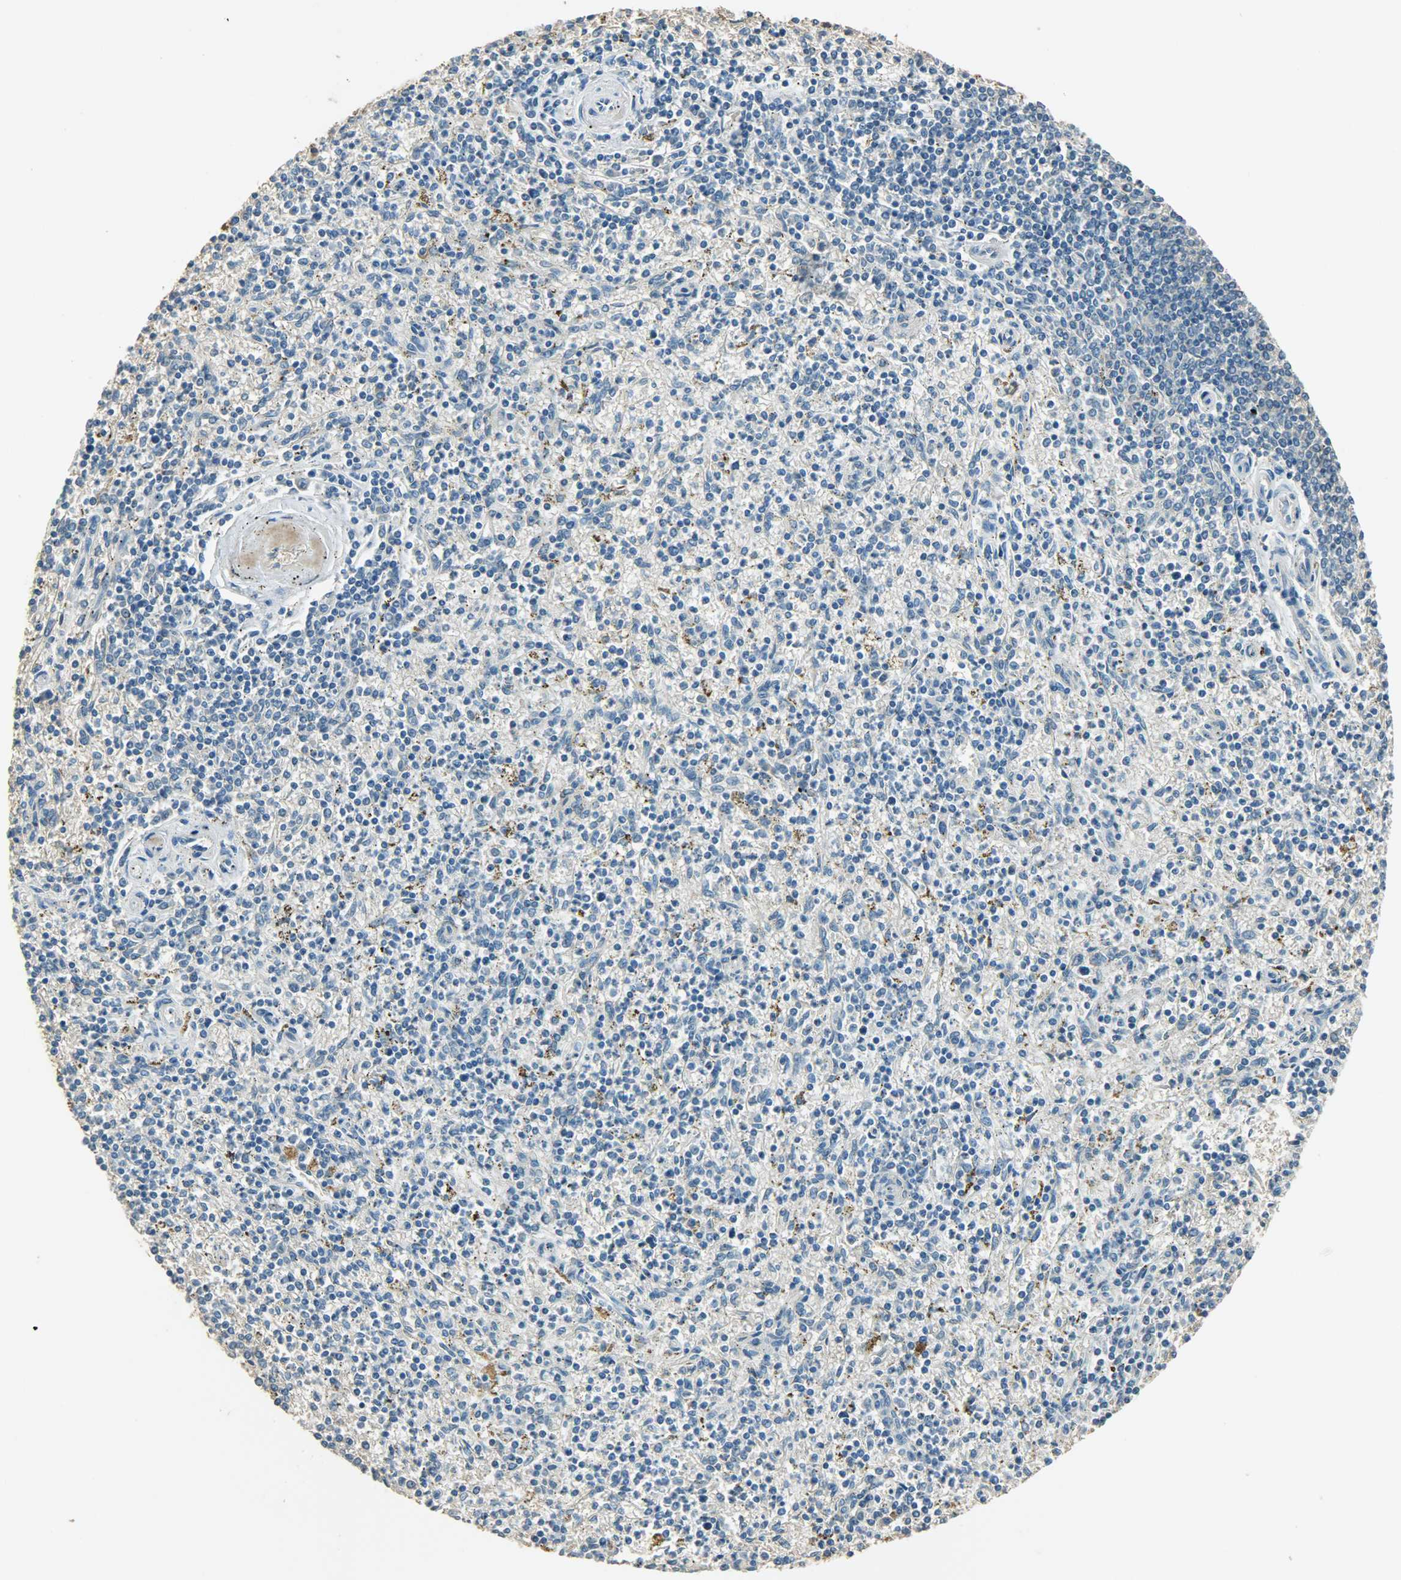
{"staining": {"intensity": "negative", "quantity": "none", "location": "none"}, "tissue": "spleen", "cell_type": "Cells in red pulp", "image_type": "normal", "snomed": [{"axis": "morphology", "description": "Normal tissue, NOS"}, {"axis": "topography", "description": "Spleen"}], "caption": "High power microscopy micrograph of an IHC photomicrograph of unremarkable spleen, revealing no significant positivity in cells in red pulp. (DAB immunohistochemistry (IHC) visualized using brightfield microscopy, high magnification).", "gene": "PRMT5", "patient": {"sex": "male", "age": 72}}